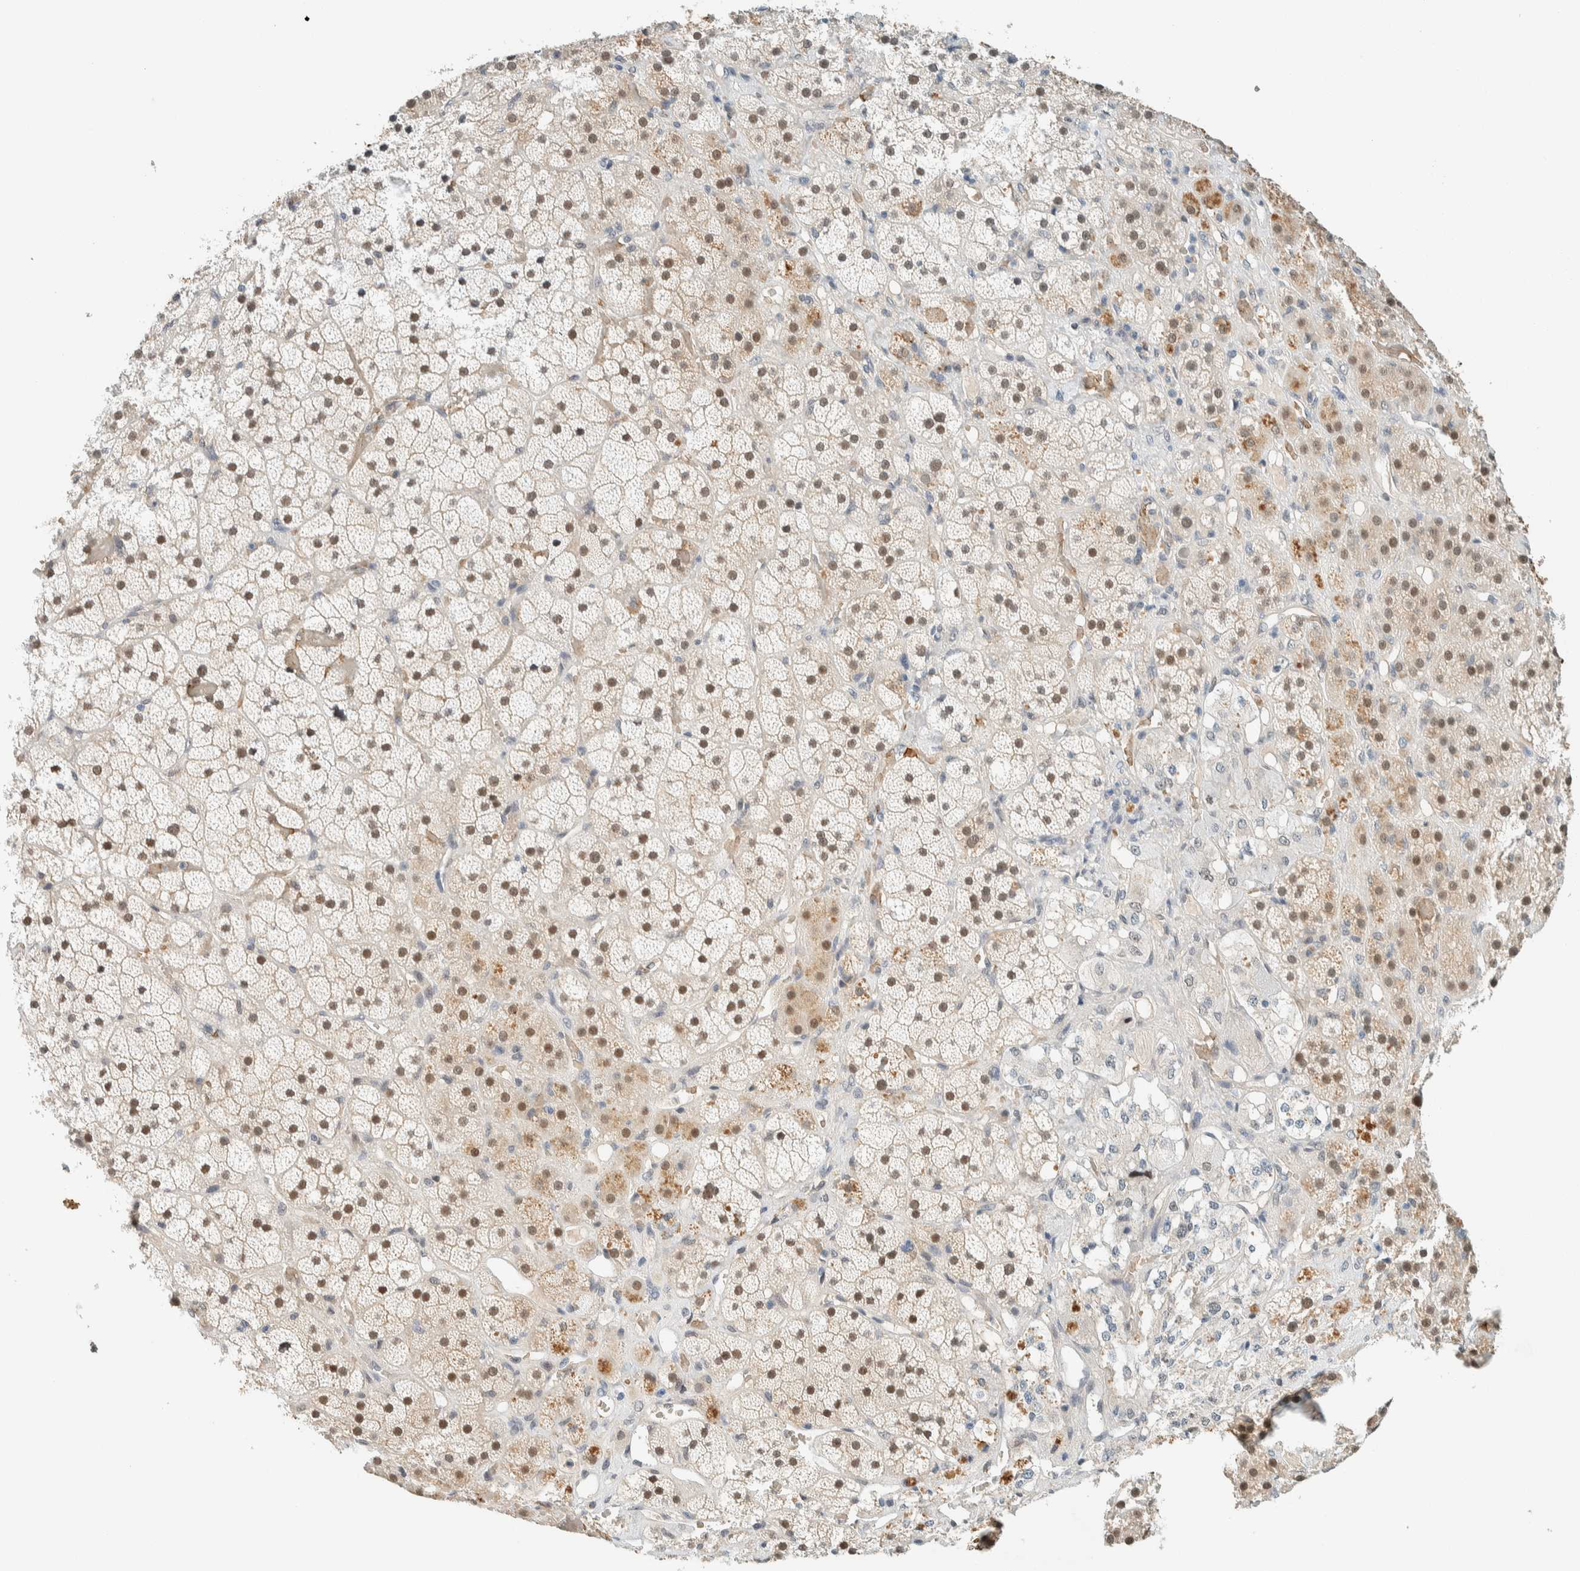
{"staining": {"intensity": "moderate", "quantity": ">75%", "location": "cytoplasmic/membranous,nuclear"}, "tissue": "adrenal gland", "cell_type": "Glandular cells", "image_type": "normal", "snomed": [{"axis": "morphology", "description": "Normal tissue, NOS"}, {"axis": "topography", "description": "Adrenal gland"}], "caption": "There is medium levels of moderate cytoplasmic/membranous,nuclear expression in glandular cells of normal adrenal gland, as demonstrated by immunohistochemical staining (brown color).", "gene": "TSTD2", "patient": {"sex": "male", "age": 57}}